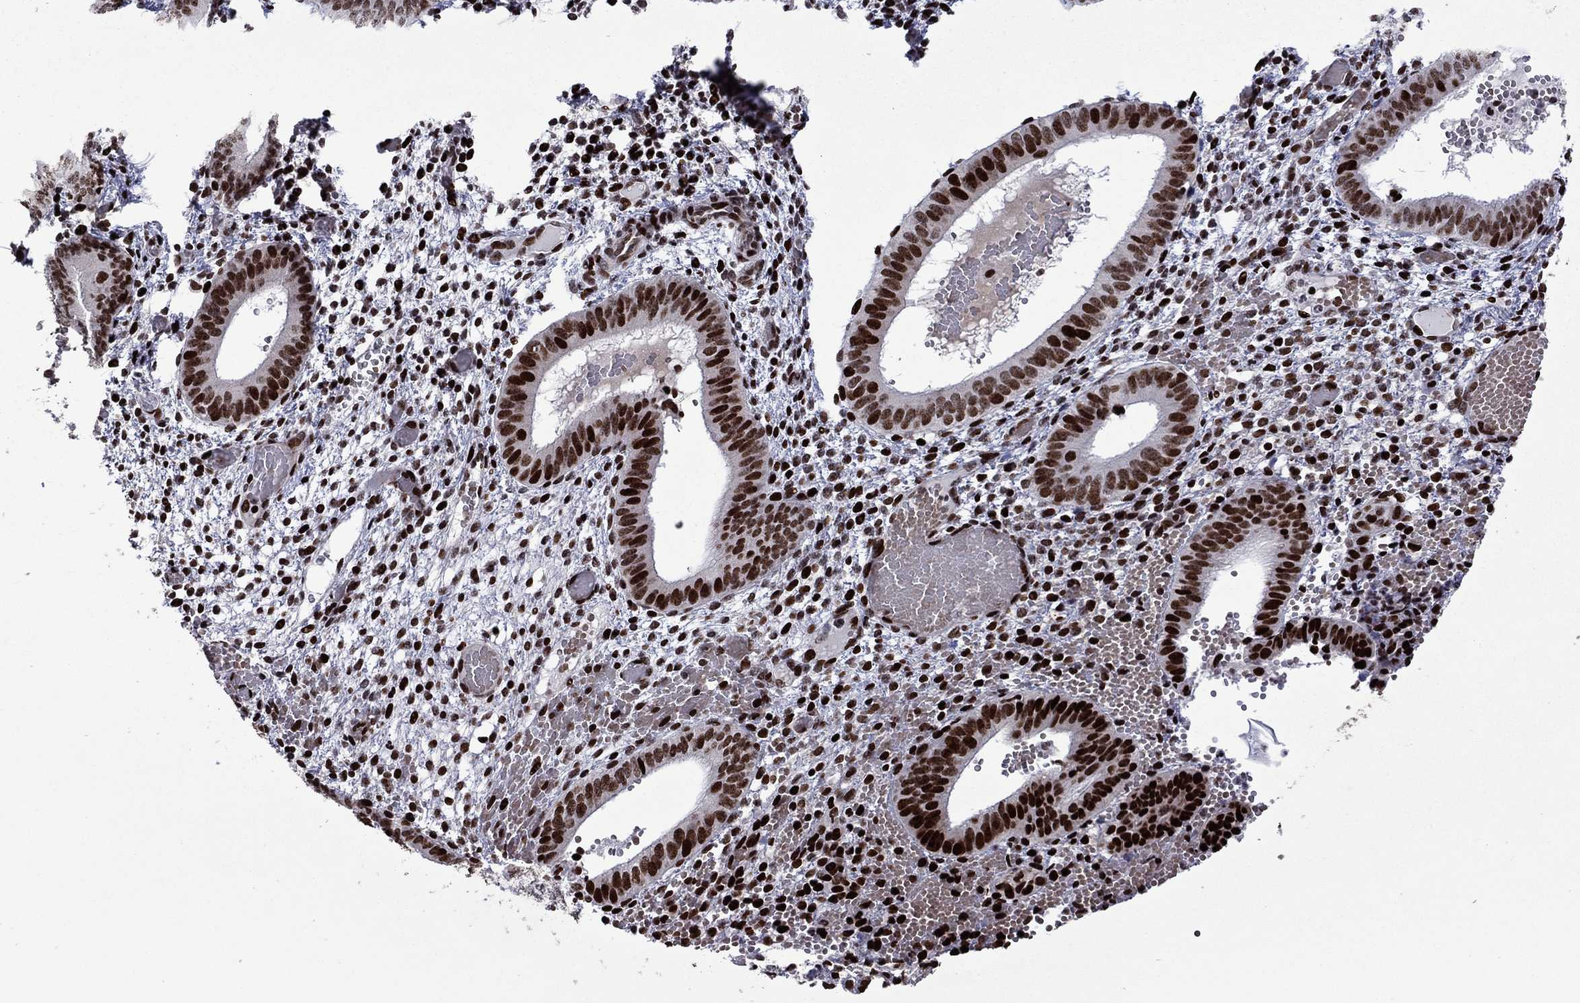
{"staining": {"intensity": "strong", "quantity": ">75%", "location": "nuclear"}, "tissue": "endometrium", "cell_type": "Cells in endometrial stroma", "image_type": "normal", "snomed": [{"axis": "morphology", "description": "Normal tissue, NOS"}, {"axis": "topography", "description": "Endometrium"}], "caption": "Strong nuclear staining for a protein is present in about >75% of cells in endometrial stroma of benign endometrium using immunohistochemistry.", "gene": "LIMK1", "patient": {"sex": "female", "age": 42}}